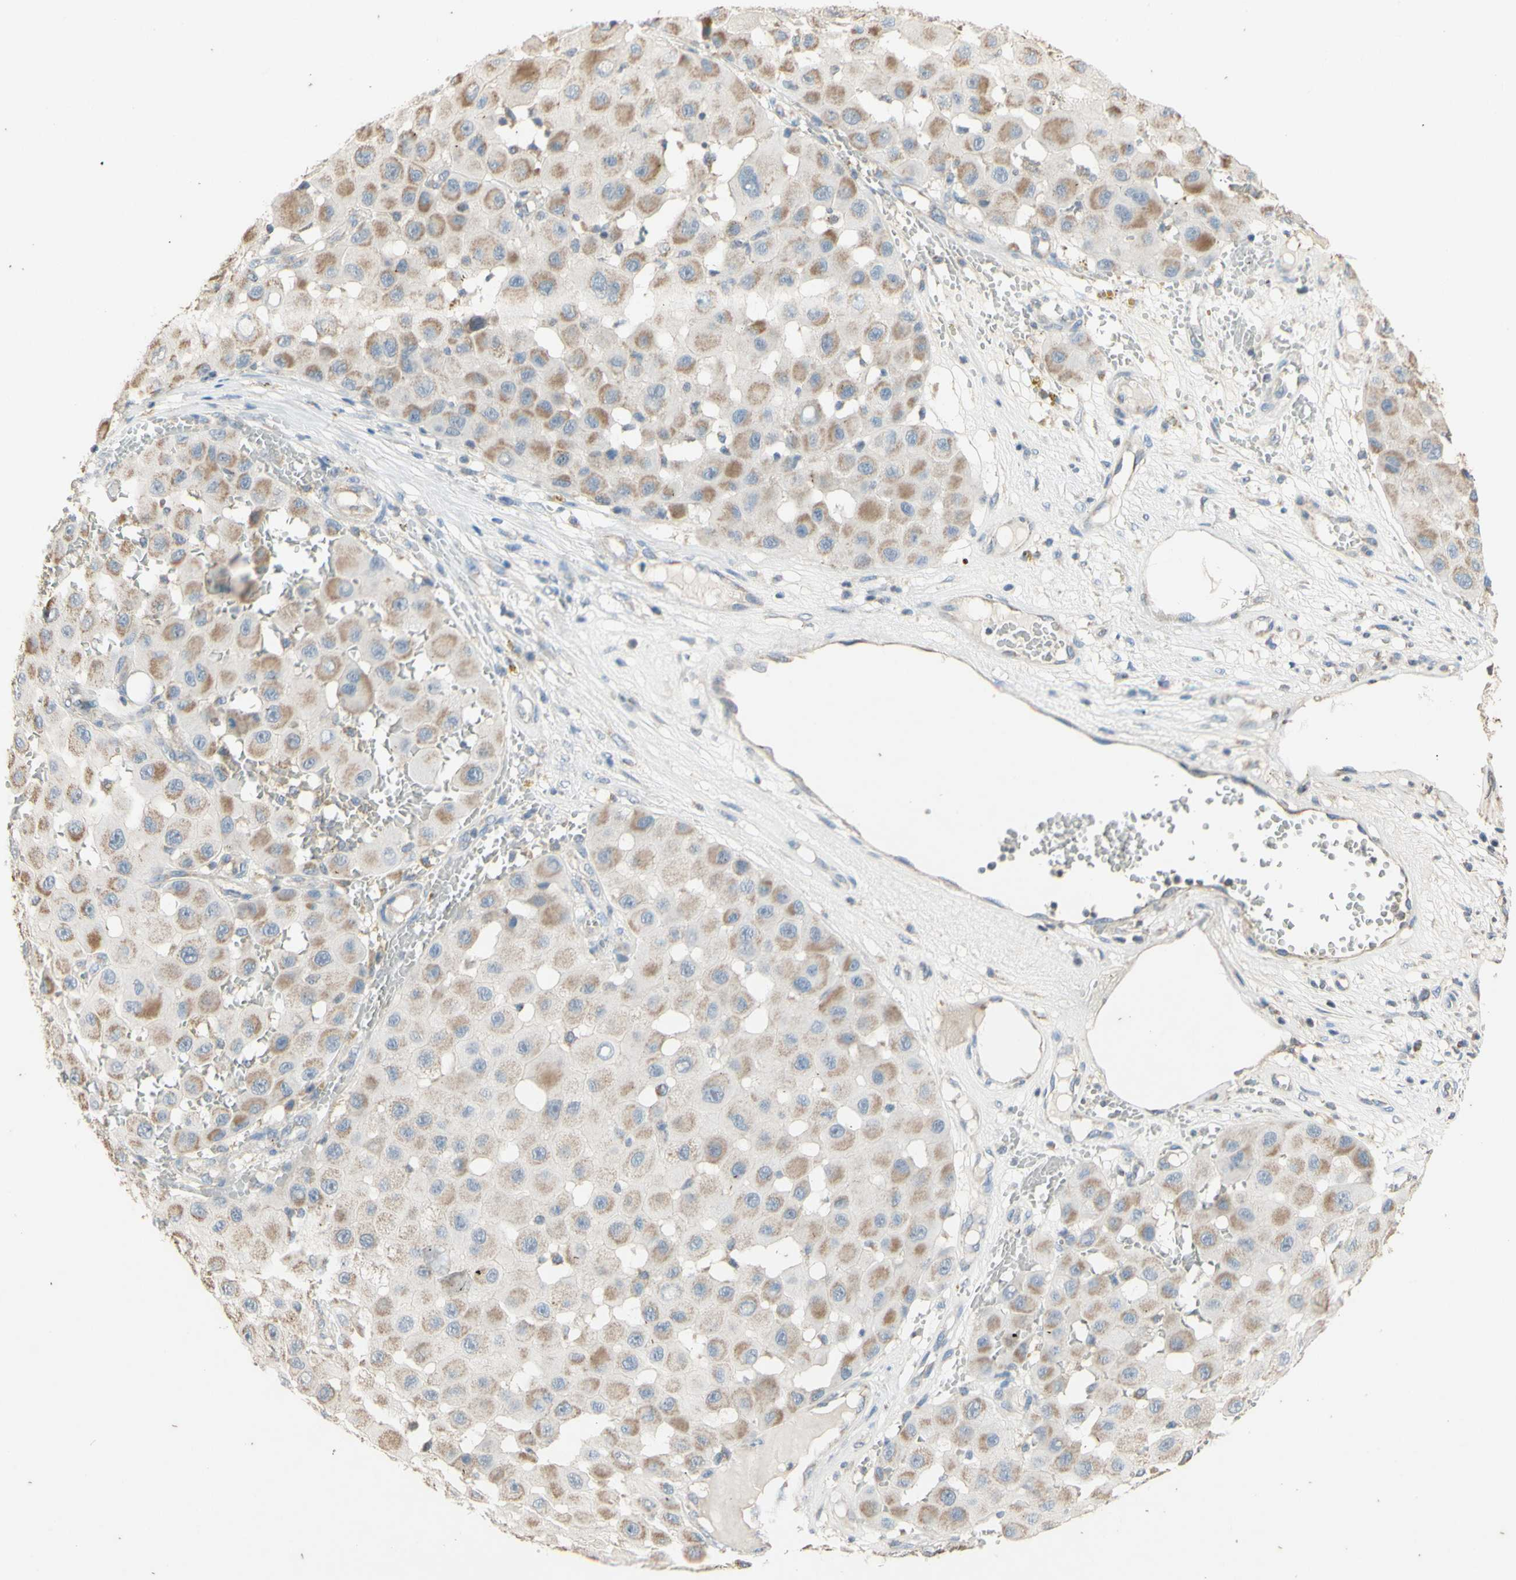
{"staining": {"intensity": "moderate", "quantity": "25%-75%", "location": "cytoplasmic/membranous"}, "tissue": "melanoma", "cell_type": "Tumor cells", "image_type": "cancer", "snomed": [{"axis": "morphology", "description": "Malignant melanoma, NOS"}, {"axis": "topography", "description": "Skin"}], "caption": "Protein expression analysis of malignant melanoma demonstrates moderate cytoplasmic/membranous expression in about 25%-75% of tumor cells.", "gene": "PTGIS", "patient": {"sex": "female", "age": 81}}